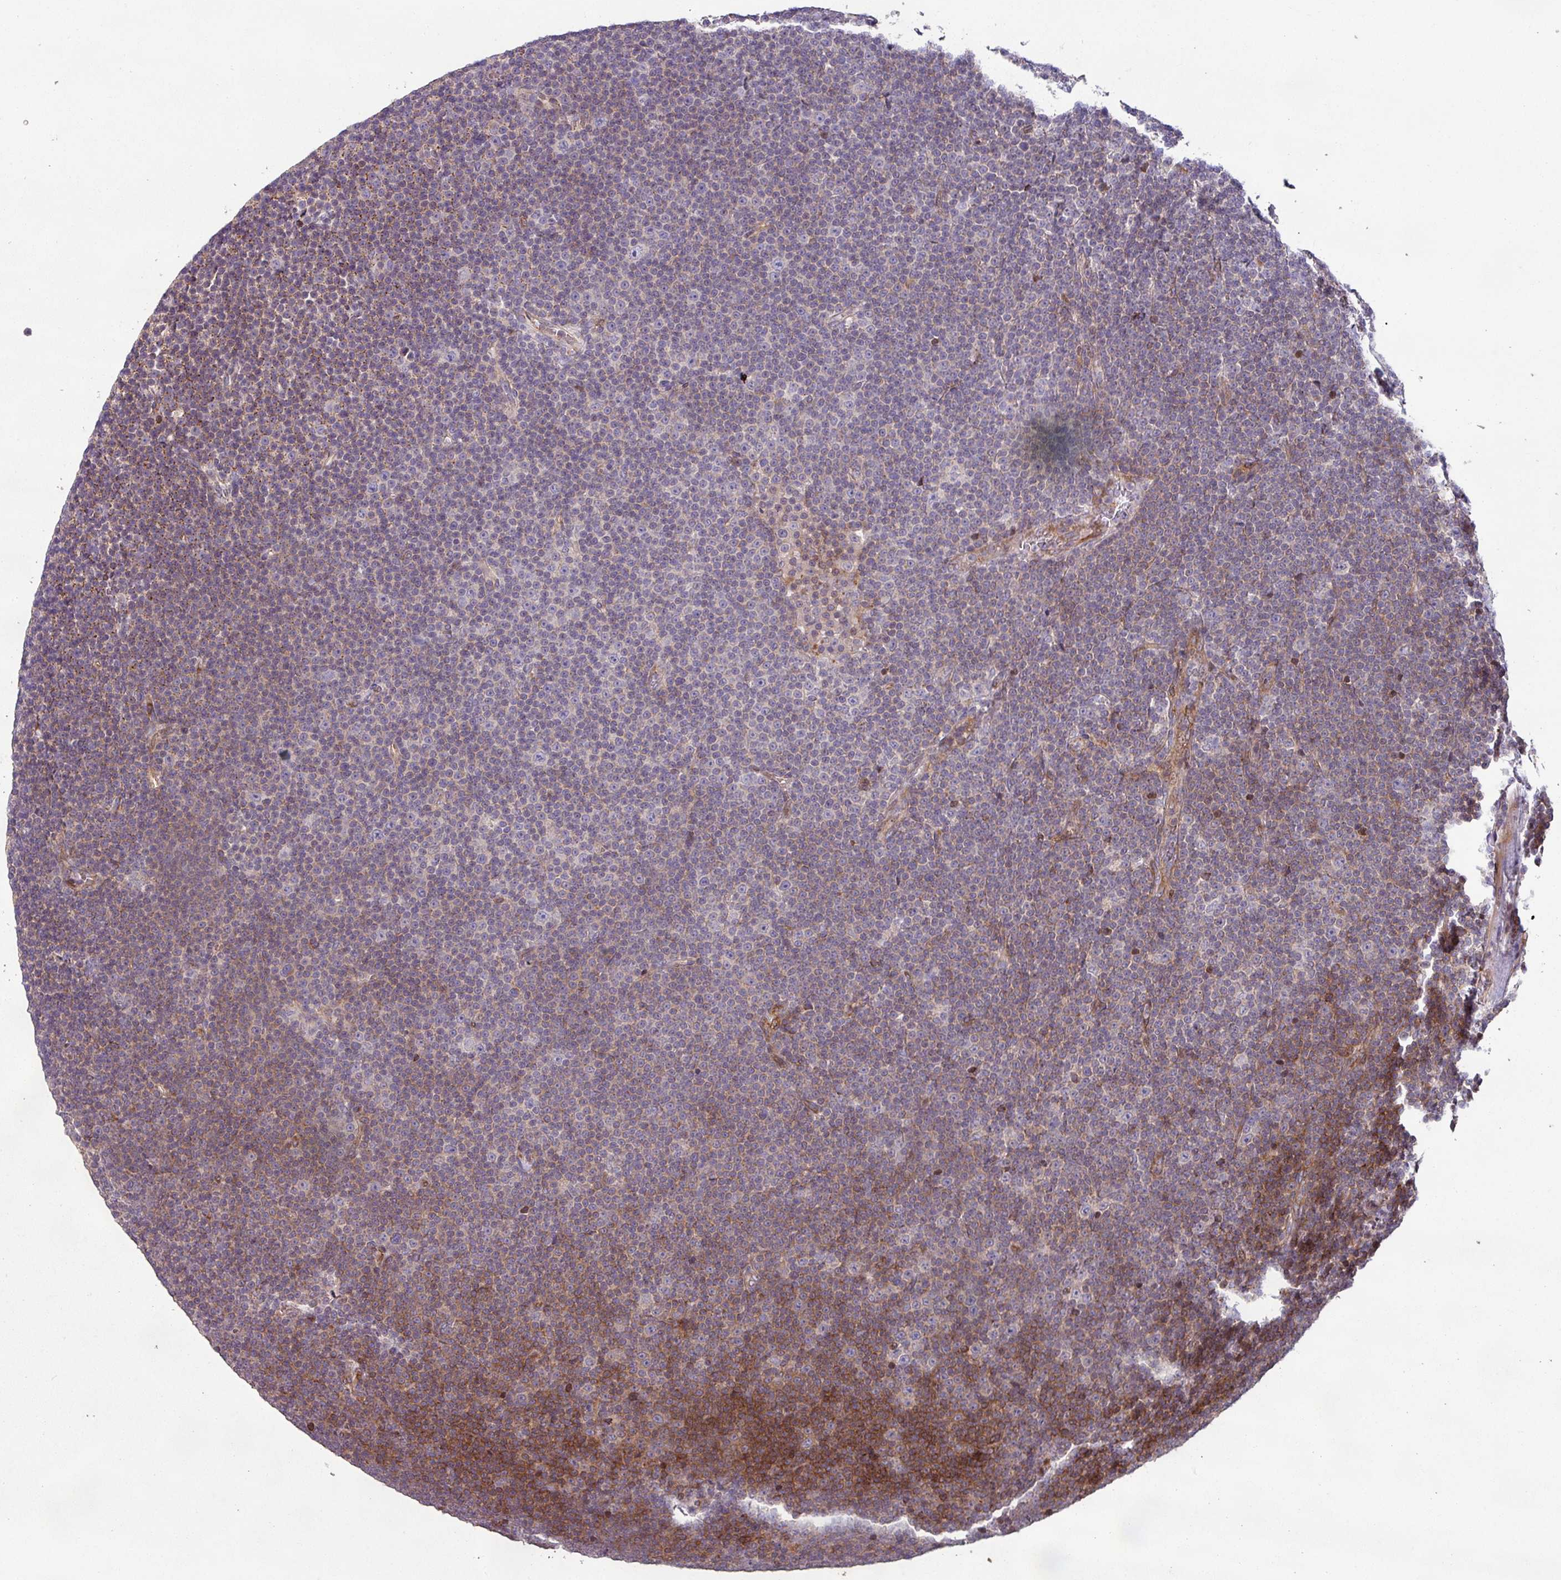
{"staining": {"intensity": "negative", "quantity": "none", "location": "none"}, "tissue": "lymphoma", "cell_type": "Tumor cells", "image_type": "cancer", "snomed": [{"axis": "morphology", "description": "Malignant lymphoma, non-Hodgkin's type, Low grade"}, {"axis": "topography", "description": "Lymph node"}], "caption": "A photomicrograph of lymphoma stained for a protein exhibits no brown staining in tumor cells.", "gene": "RPL23A", "patient": {"sex": "female", "age": 67}}